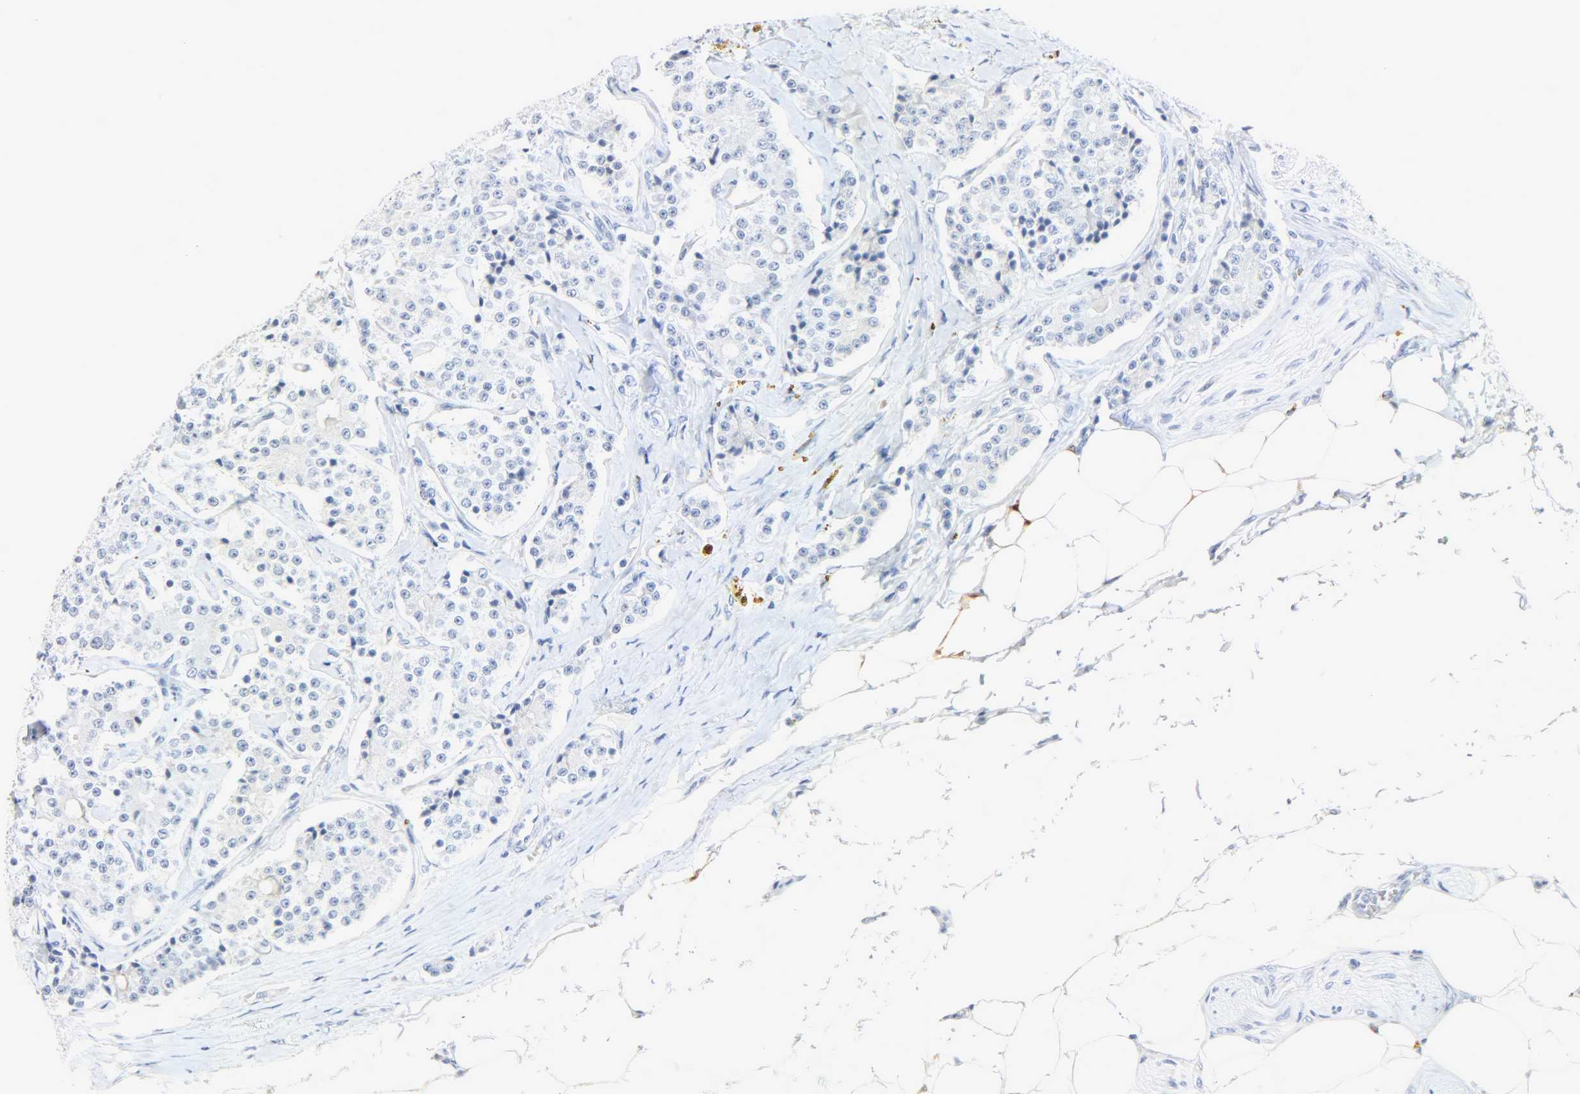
{"staining": {"intensity": "negative", "quantity": "none", "location": "none"}, "tissue": "carcinoid", "cell_type": "Tumor cells", "image_type": "cancer", "snomed": [{"axis": "morphology", "description": "Carcinoid, malignant, NOS"}, {"axis": "topography", "description": "Colon"}], "caption": "Immunohistochemical staining of human carcinoid (malignant) shows no significant staining in tumor cells. (DAB immunohistochemistry (IHC) visualized using brightfield microscopy, high magnification).", "gene": "CA3", "patient": {"sex": "female", "age": 61}}